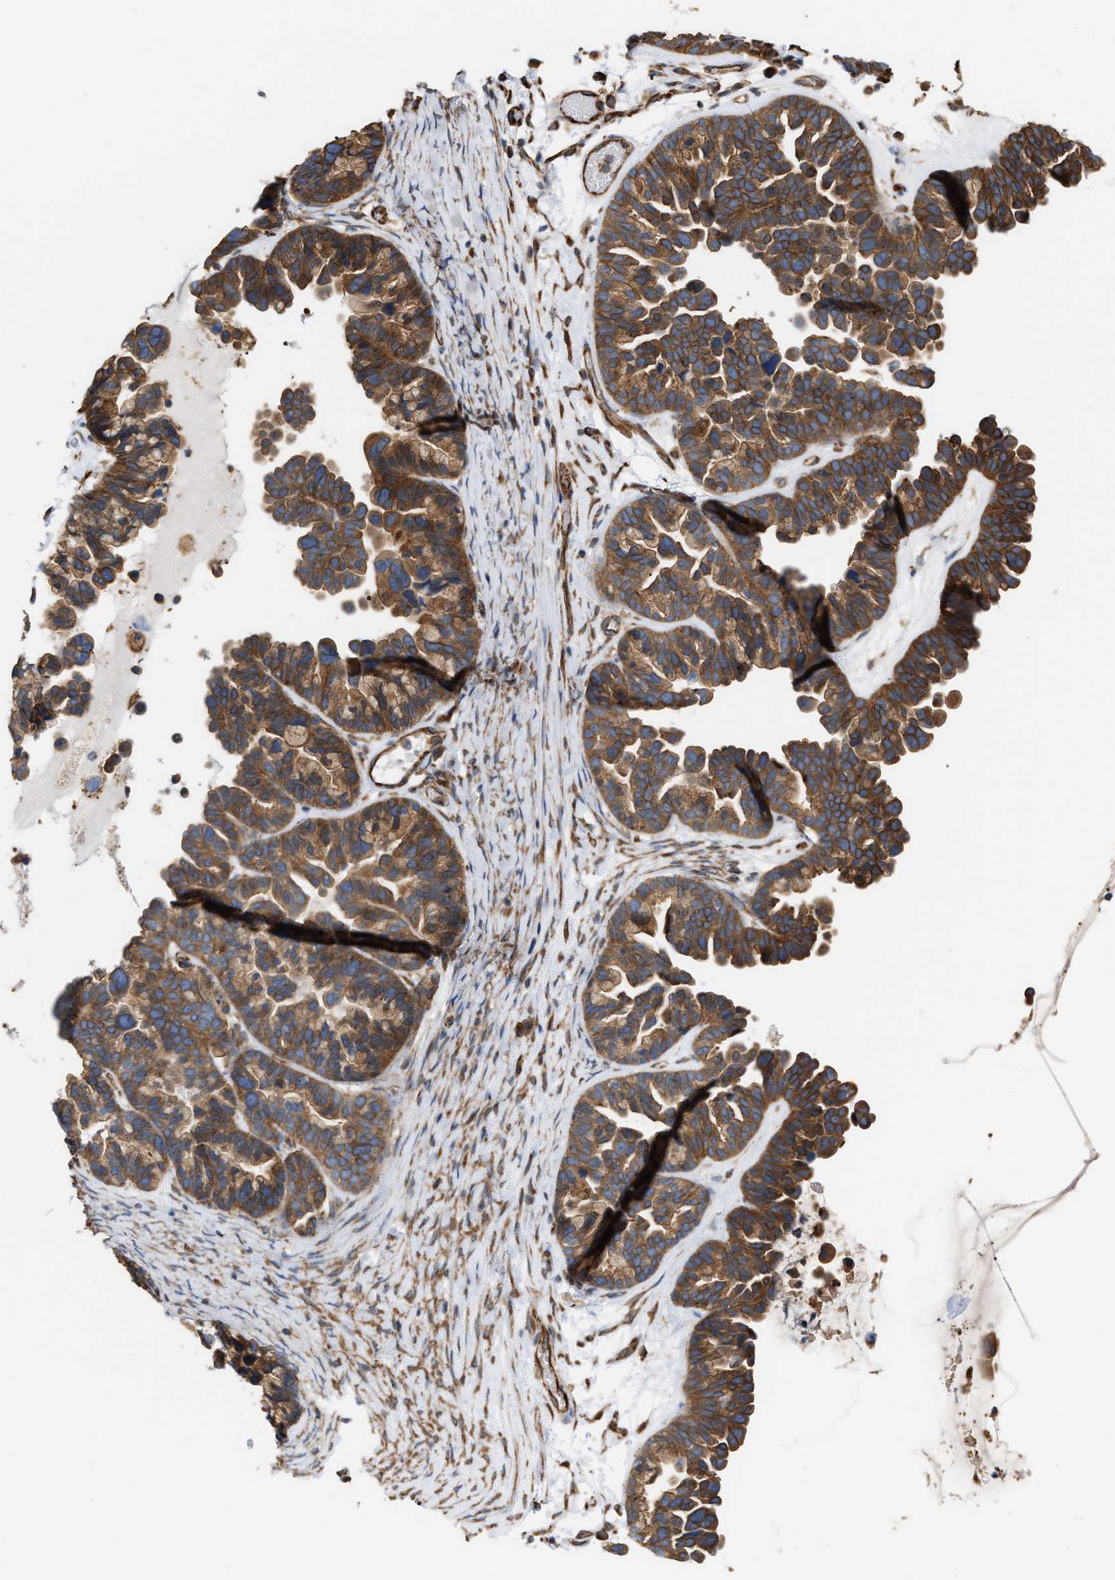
{"staining": {"intensity": "moderate", "quantity": ">75%", "location": "cytoplasmic/membranous"}, "tissue": "ovarian cancer", "cell_type": "Tumor cells", "image_type": "cancer", "snomed": [{"axis": "morphology", "description": "Cystadenocarcinoma, serous, NOS"}, {"axis": "topography", "description": "Ovary"}], "caption": "This is an image of IHC staining of serous cystadenocarcinoma (ovarian), which shows moderate positivity in the cytoplasmic/membranous of tumor cells.", "gene": "EPS15L1", "patient": {"sex": "female", "age": 56}}